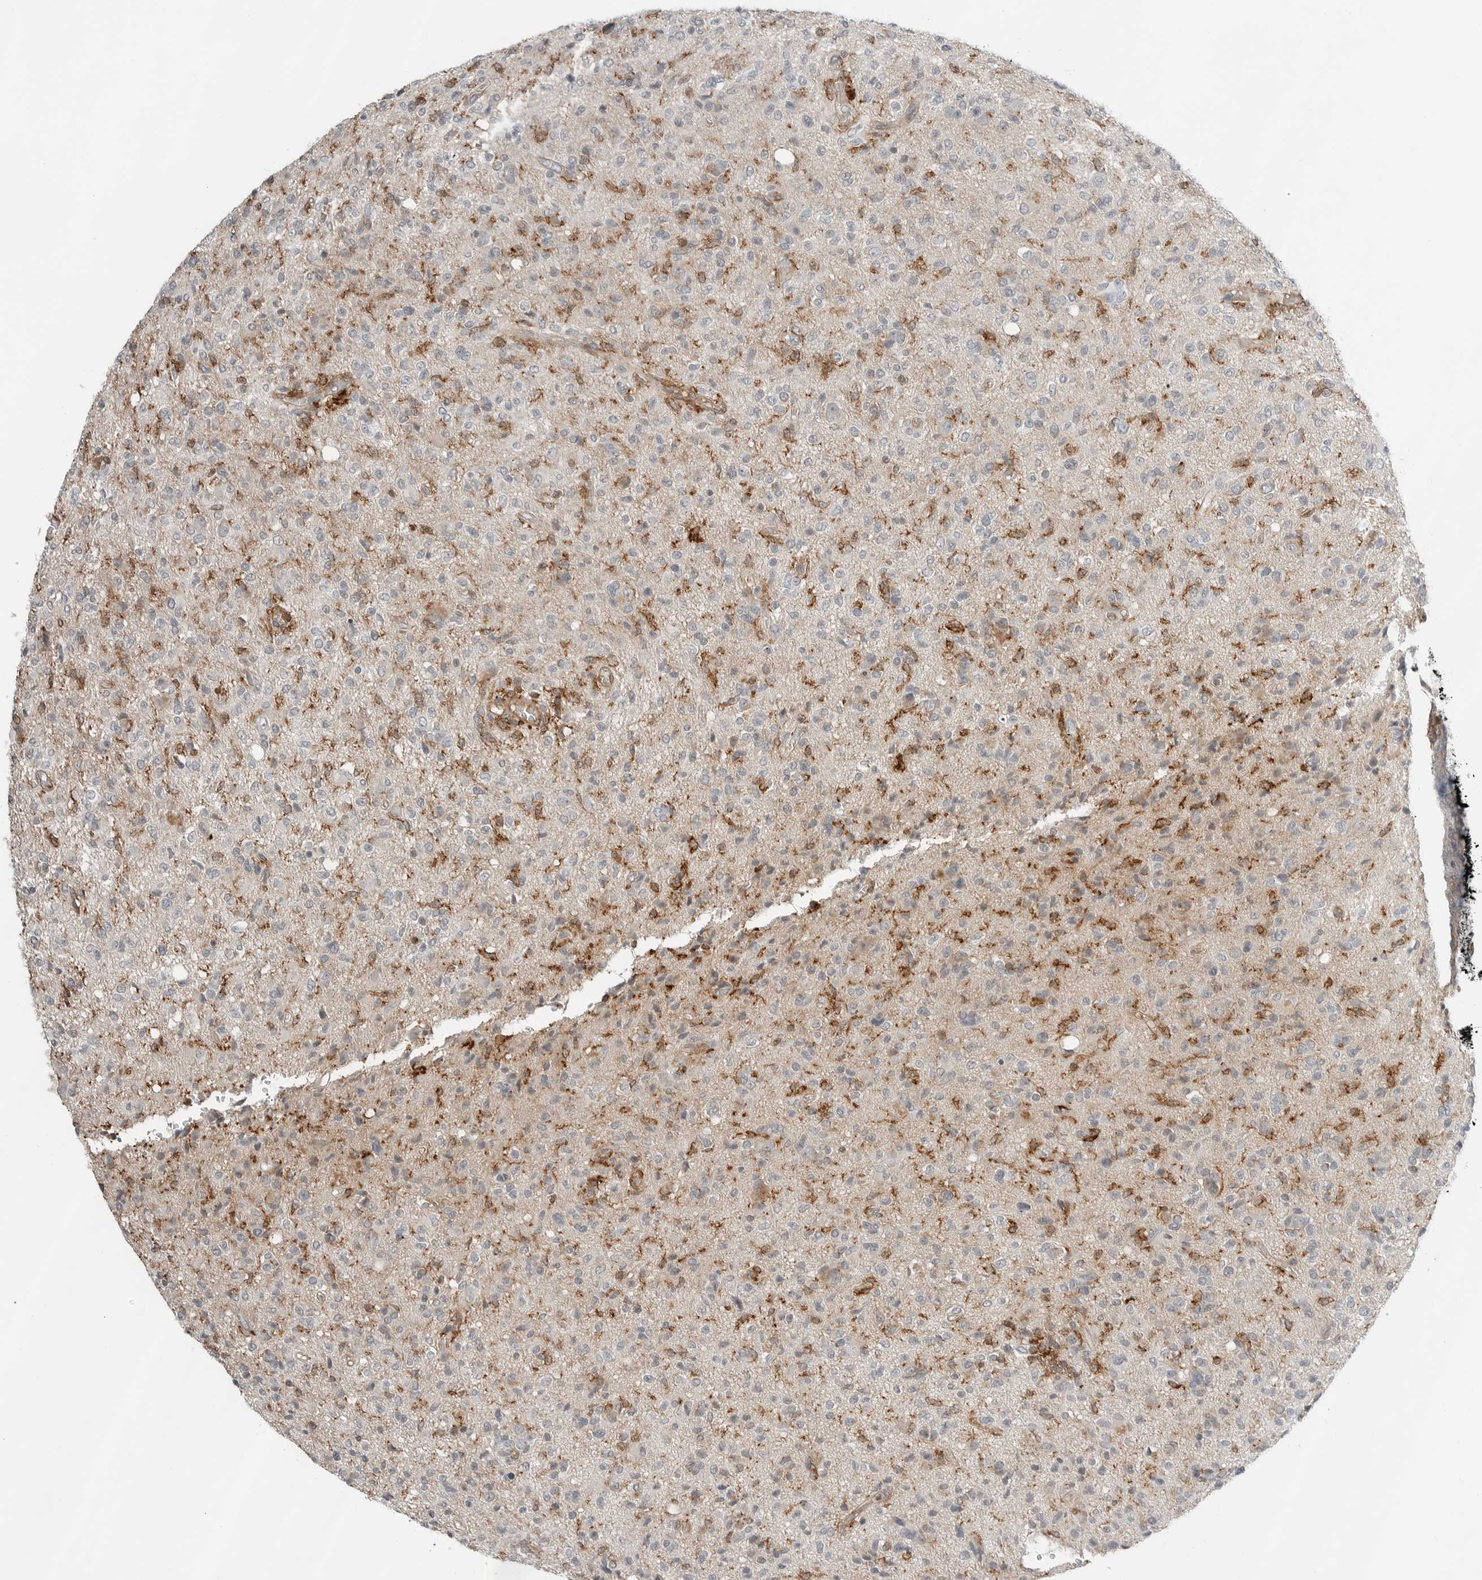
{"staining": {"intensity": "moderate", "quantity": "<25%", "location": "cytoplasmic/membranous"}, "tissue": "glioma", "cell_type": "Tumor cells", "image_type": "cancer", "snomed": [{"axis": "morphology", "description": "Glioma, malignant, High grade"}, {"axis": "topography", "description": "Brain"}], "caption": "Moderate cytoplasmic/membranous protein expression is seen in approximately <25% of tumor cells in malignant glioma (high-grade).", "gene": "LEFTY2", "patient": {"sex": "female", "age": 57}}